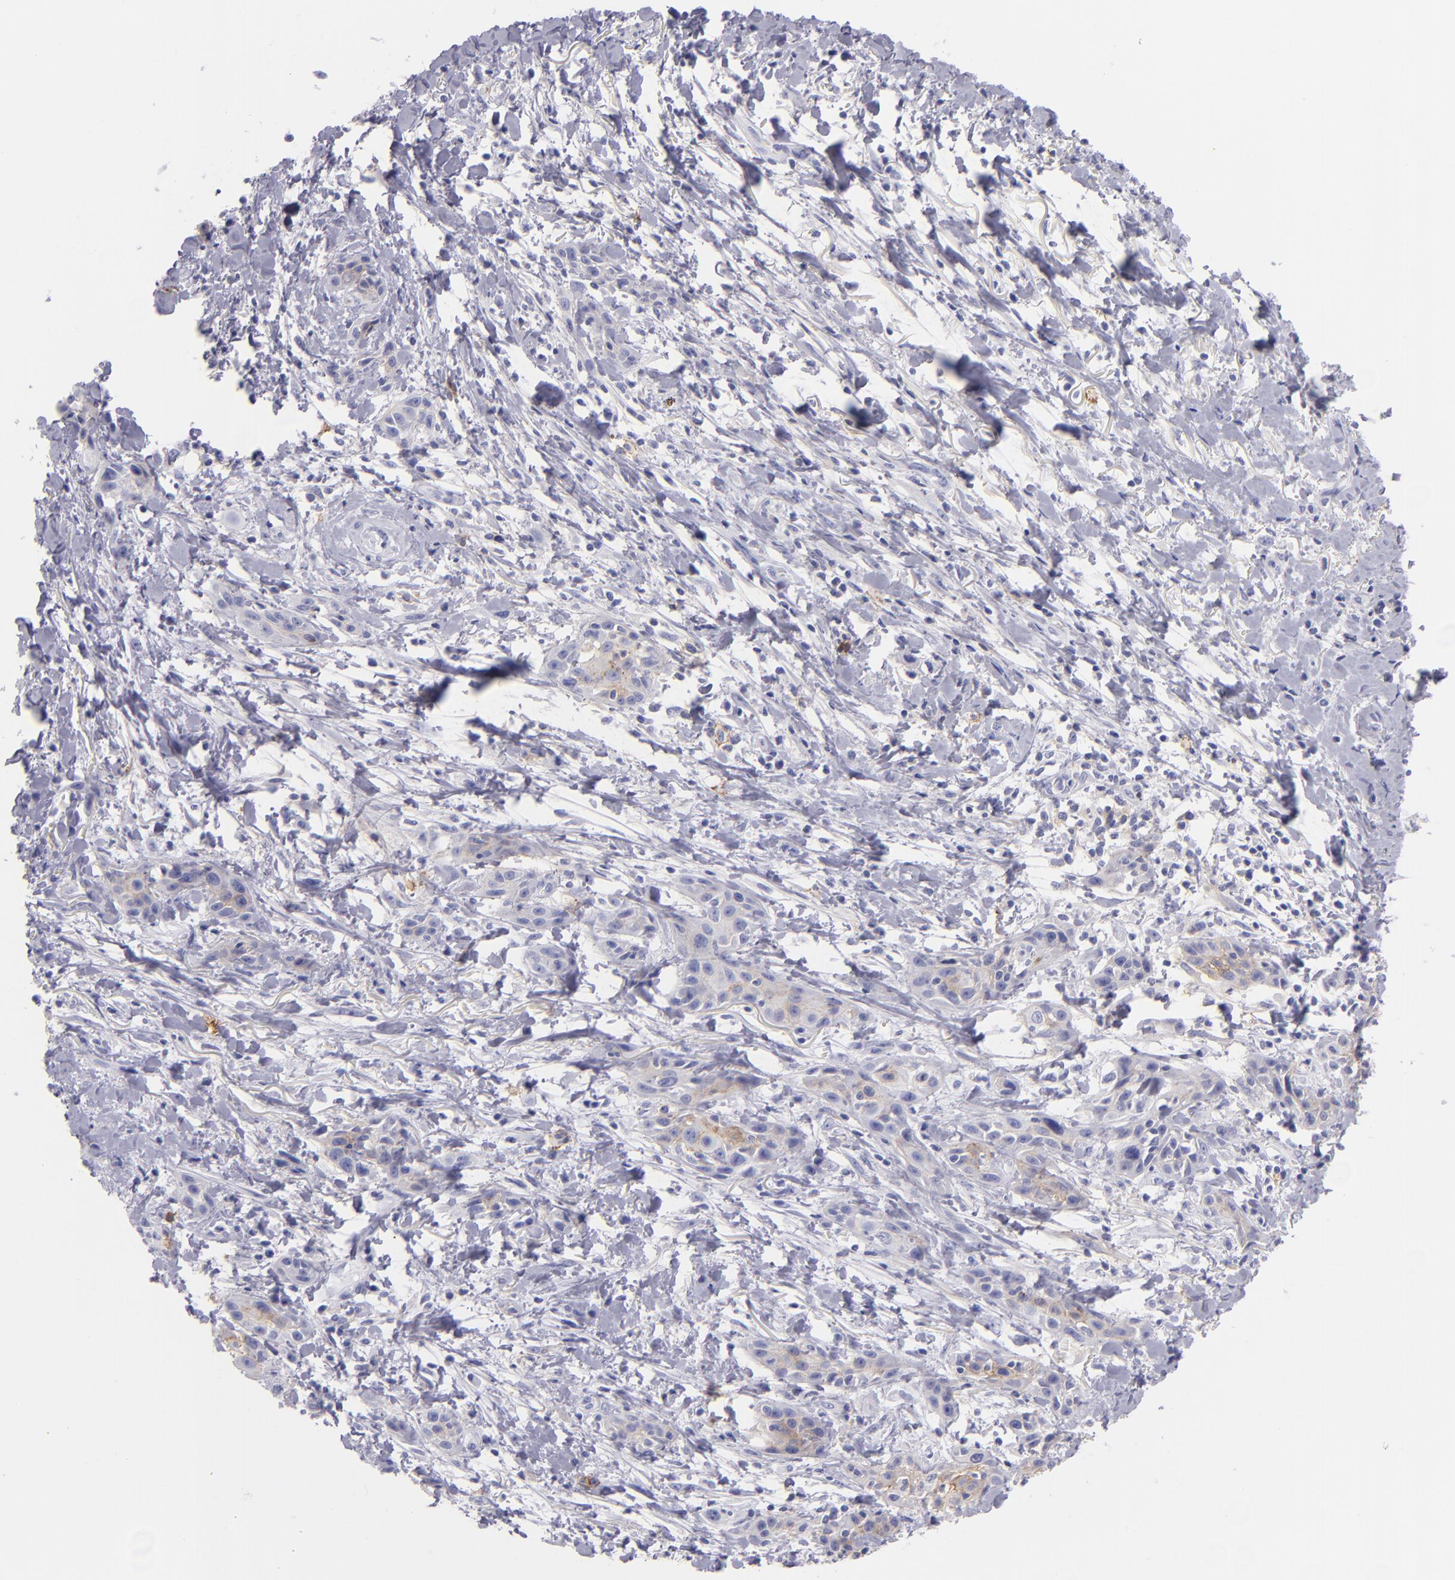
{"staining": {"intensity": "moderate", "quantity": "<25%", "location": "cytoplasmic/membranous"}, "tissue": "skin cancer", "cell_type": "Tumor cells", "image_type": "cancer", "snomed": [{"axis": "morphology", "description": "Squamous cell carcinoma, NOS"}, {"axis": "topography", "description": "Skin"}, {"axis": "topography", "description": "Anal"}], "caption": "Skin cancer stained with a protein marker exhibits moderate staining in tumor cells.", "gene": "CD82", "patient": {"sex": "male", "age": 64}}